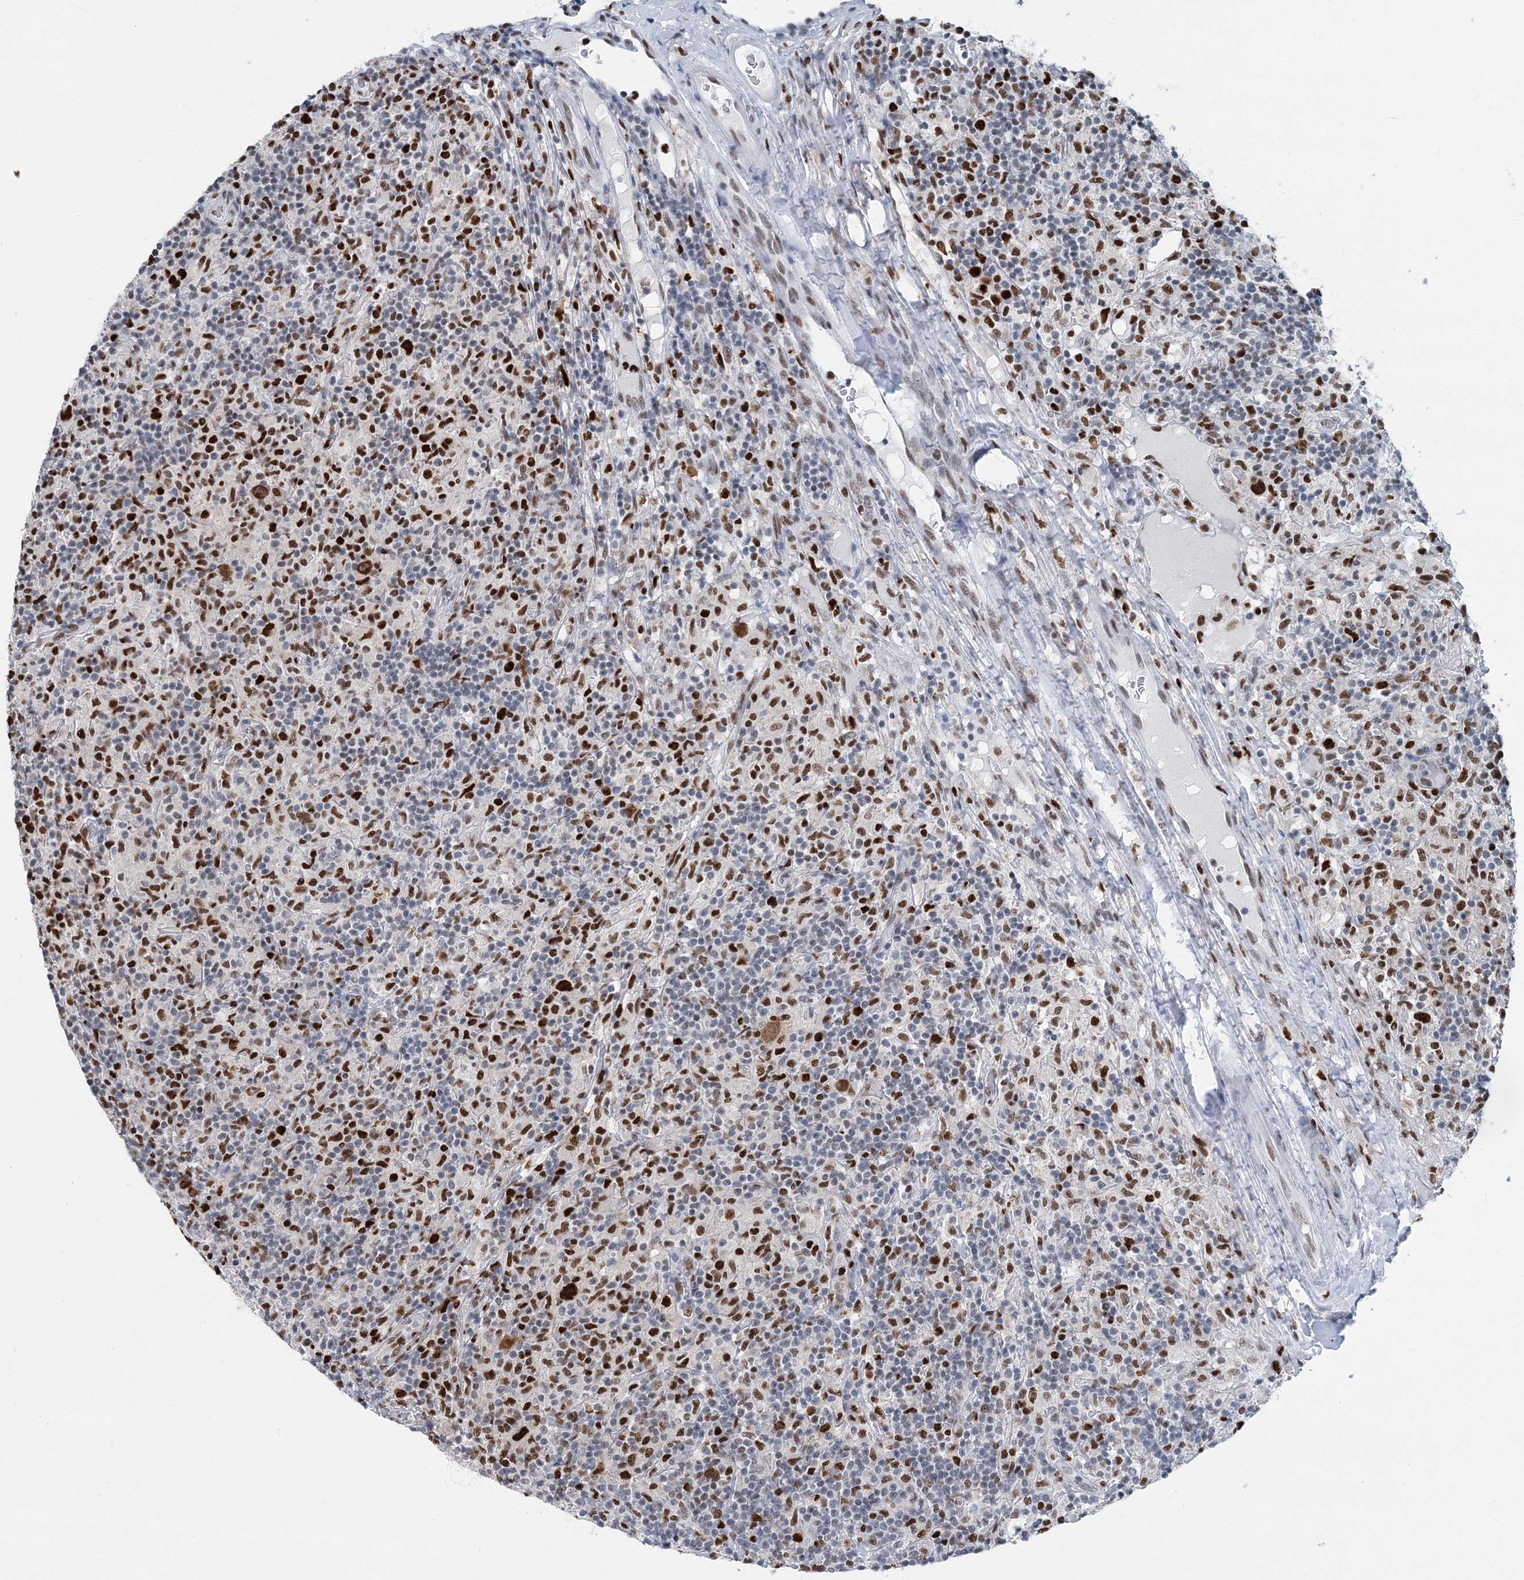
{"staining": {"intensity": "strong", "quantity": "25%-75%", "location": "cytoplasmic/membranous,nuclear"}, "tissue": "lymphoma", "cell_type": "Tumor cells", "image_type": "cancer", "snomed": [{"axis": "morphology", "description": "Hodgkin's disease, NOS"}, {"axis": "topography", "description": "Lymph node"}], "caption": "Human Hodgkin's disease stained with a protein marker reveals strong staining in tumor cells.", "gene": "HAT1", "patient": {"sex": "male", "age": 70}}